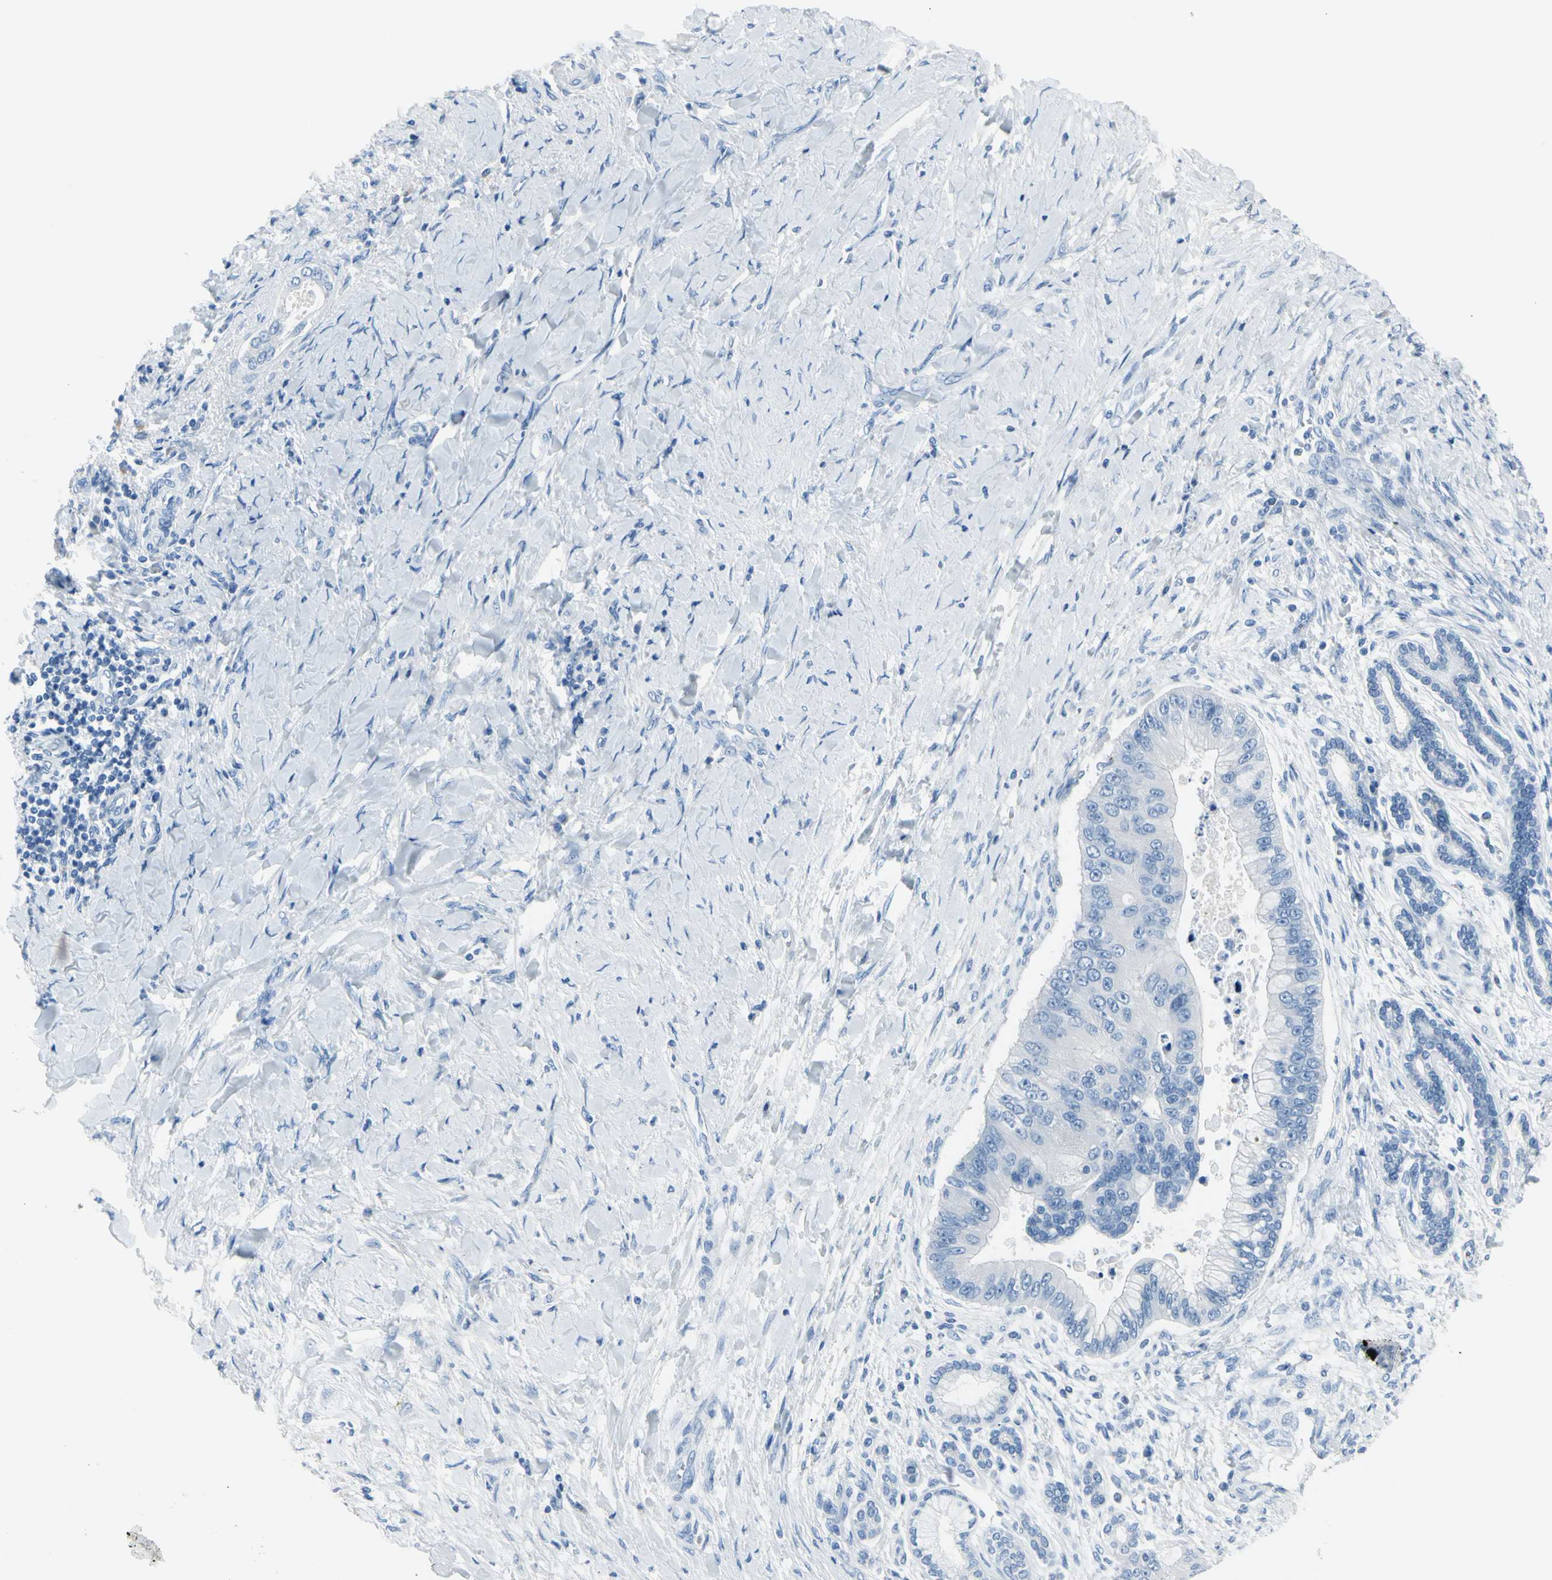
{"staining": {"intensity": "negative", "quantity": "none", "location": "none"}, "tissue": "liver cancer", "cell_type": "Tumor cells", "image_type": "cancer", "snomed": [{"axis": "morphology", "description": "Normal tissue, NOS"}, {"axis": "morphology", "description": "Cholangiocarcinoma"}, {"axis": "topography", "description": "Liver"}, {"axis": "topography", "description": "Peripheral nerve tissue"}], "caption": "IHC micrograph of neoplastic tissue: cholangiocarcinoma (liver) stained with DAB (3,3'-diaminobenzidine) exhibits no significant protein staining in tumor cells.", "gene": "TPO", "patient": {"sex": "male", "age": 50}}